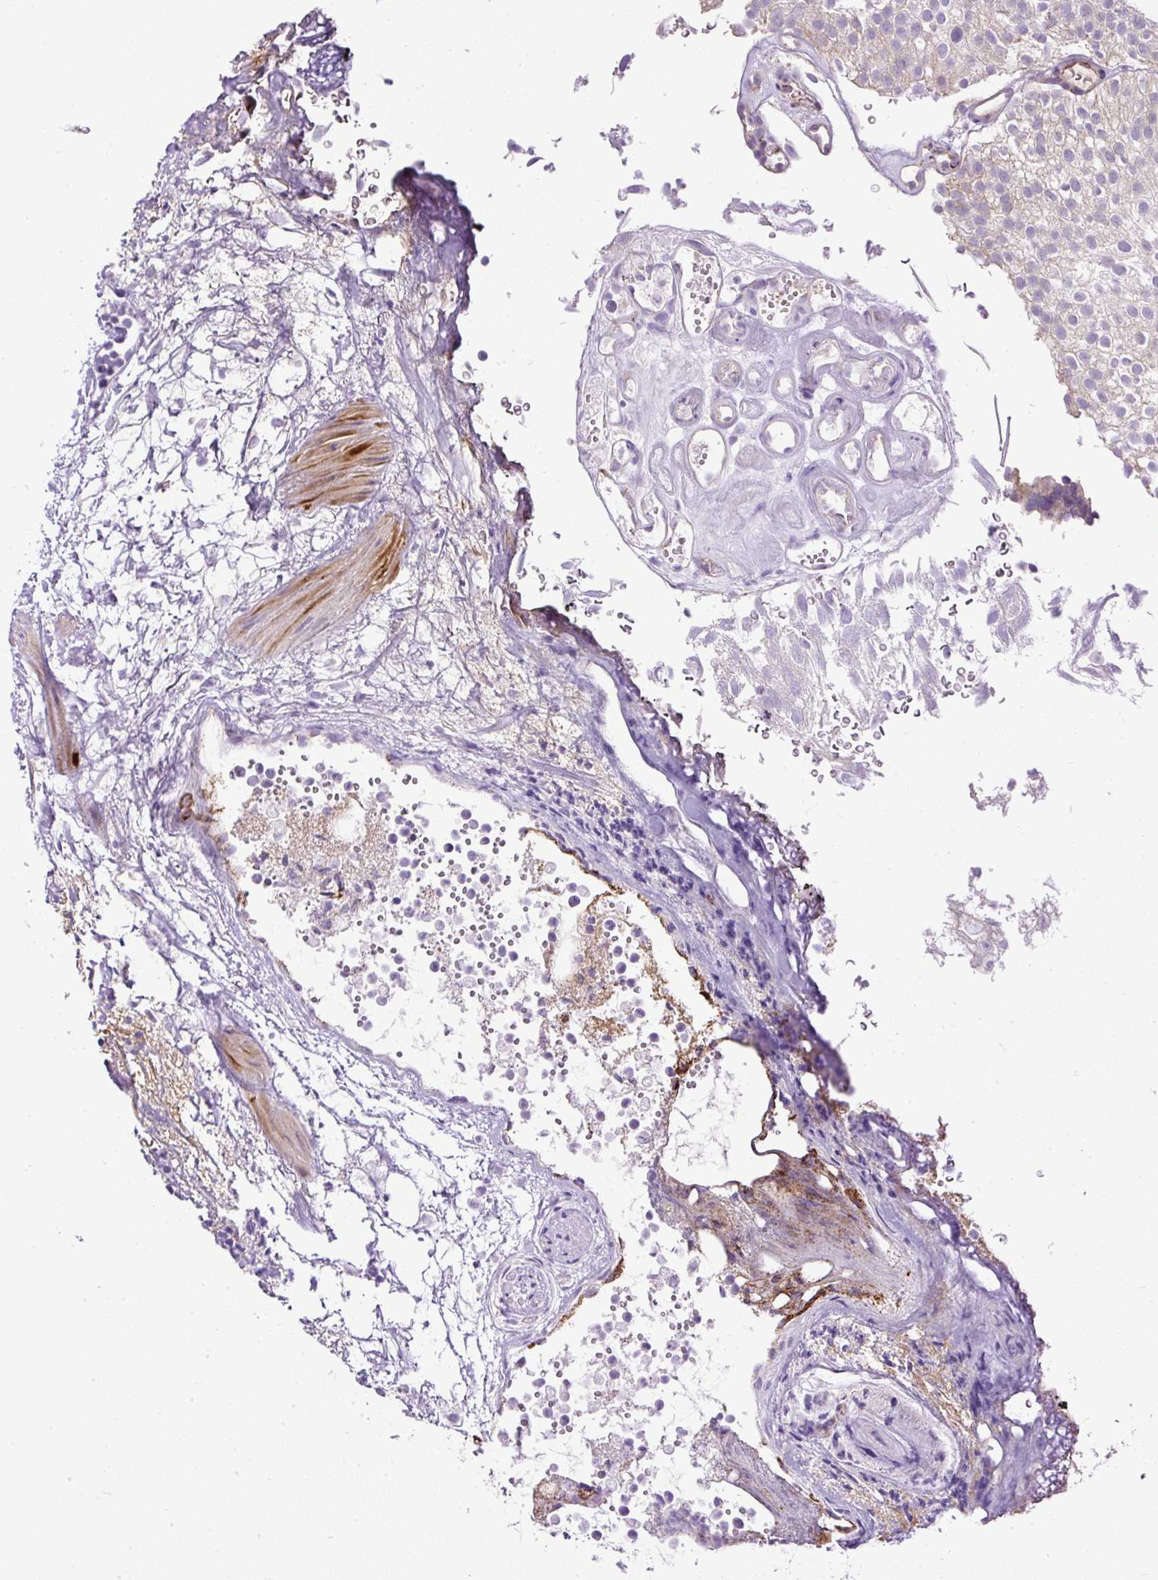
{"staining": {"intensity": "negative", "quantity": "none", "location": "none"}, "tissue": "urothelial cancer", "cell_type": "Tumor cells", "image_type": "cancer", "snomed": [{"axis": "morphology", "description": "Urothelial carcinoma, Low grade"}, {"axis": "topography", "description": "Urinary bladder"}], "caption": "DAB immunohistochemical staining of human urothelial cancer displays no significant staining in tumor cells. Nuclei are stained in blue.", "gene": "LEFTY2", "patient": {"sex": "male", "age": 78}}